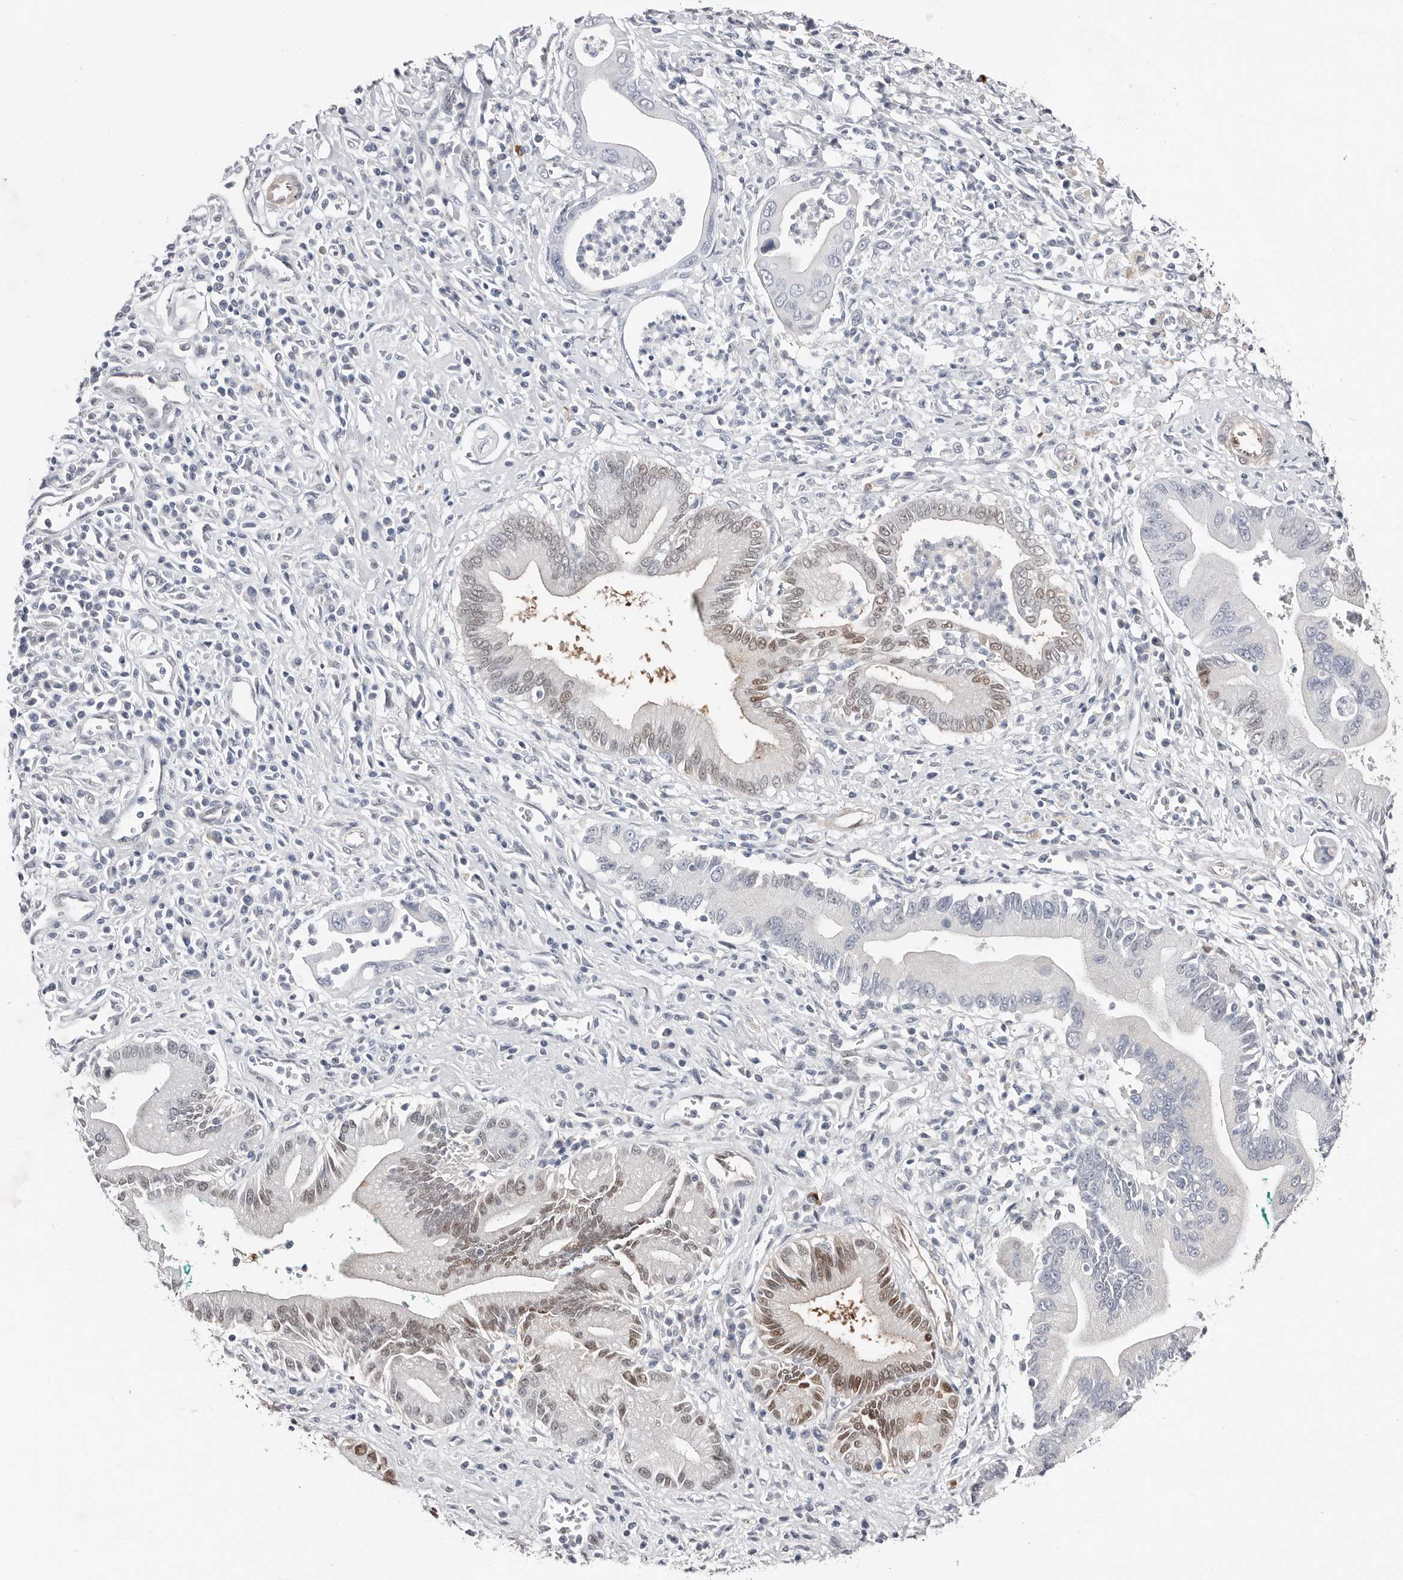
{"staining": {"intensity": "moderate", "quantity": "25%-75%", "location": "nuclear"}, "tissue": "pancreatic cancer", "cell_type": "Tumor cells", "image_type": "cancer", "snomed": [{"axis": "morphology", "description": "Adenocarcinoma, NOS"}, {"axis": "topography", "description": "Pancreas"}], "caption": "An image of adenocarcinoma (pancreatic) stained for a protein shows moderate nuclear brown staining in tumor cells.", "gene": "ASRGL1", "patient": {"sex": "male", "age": 78}}